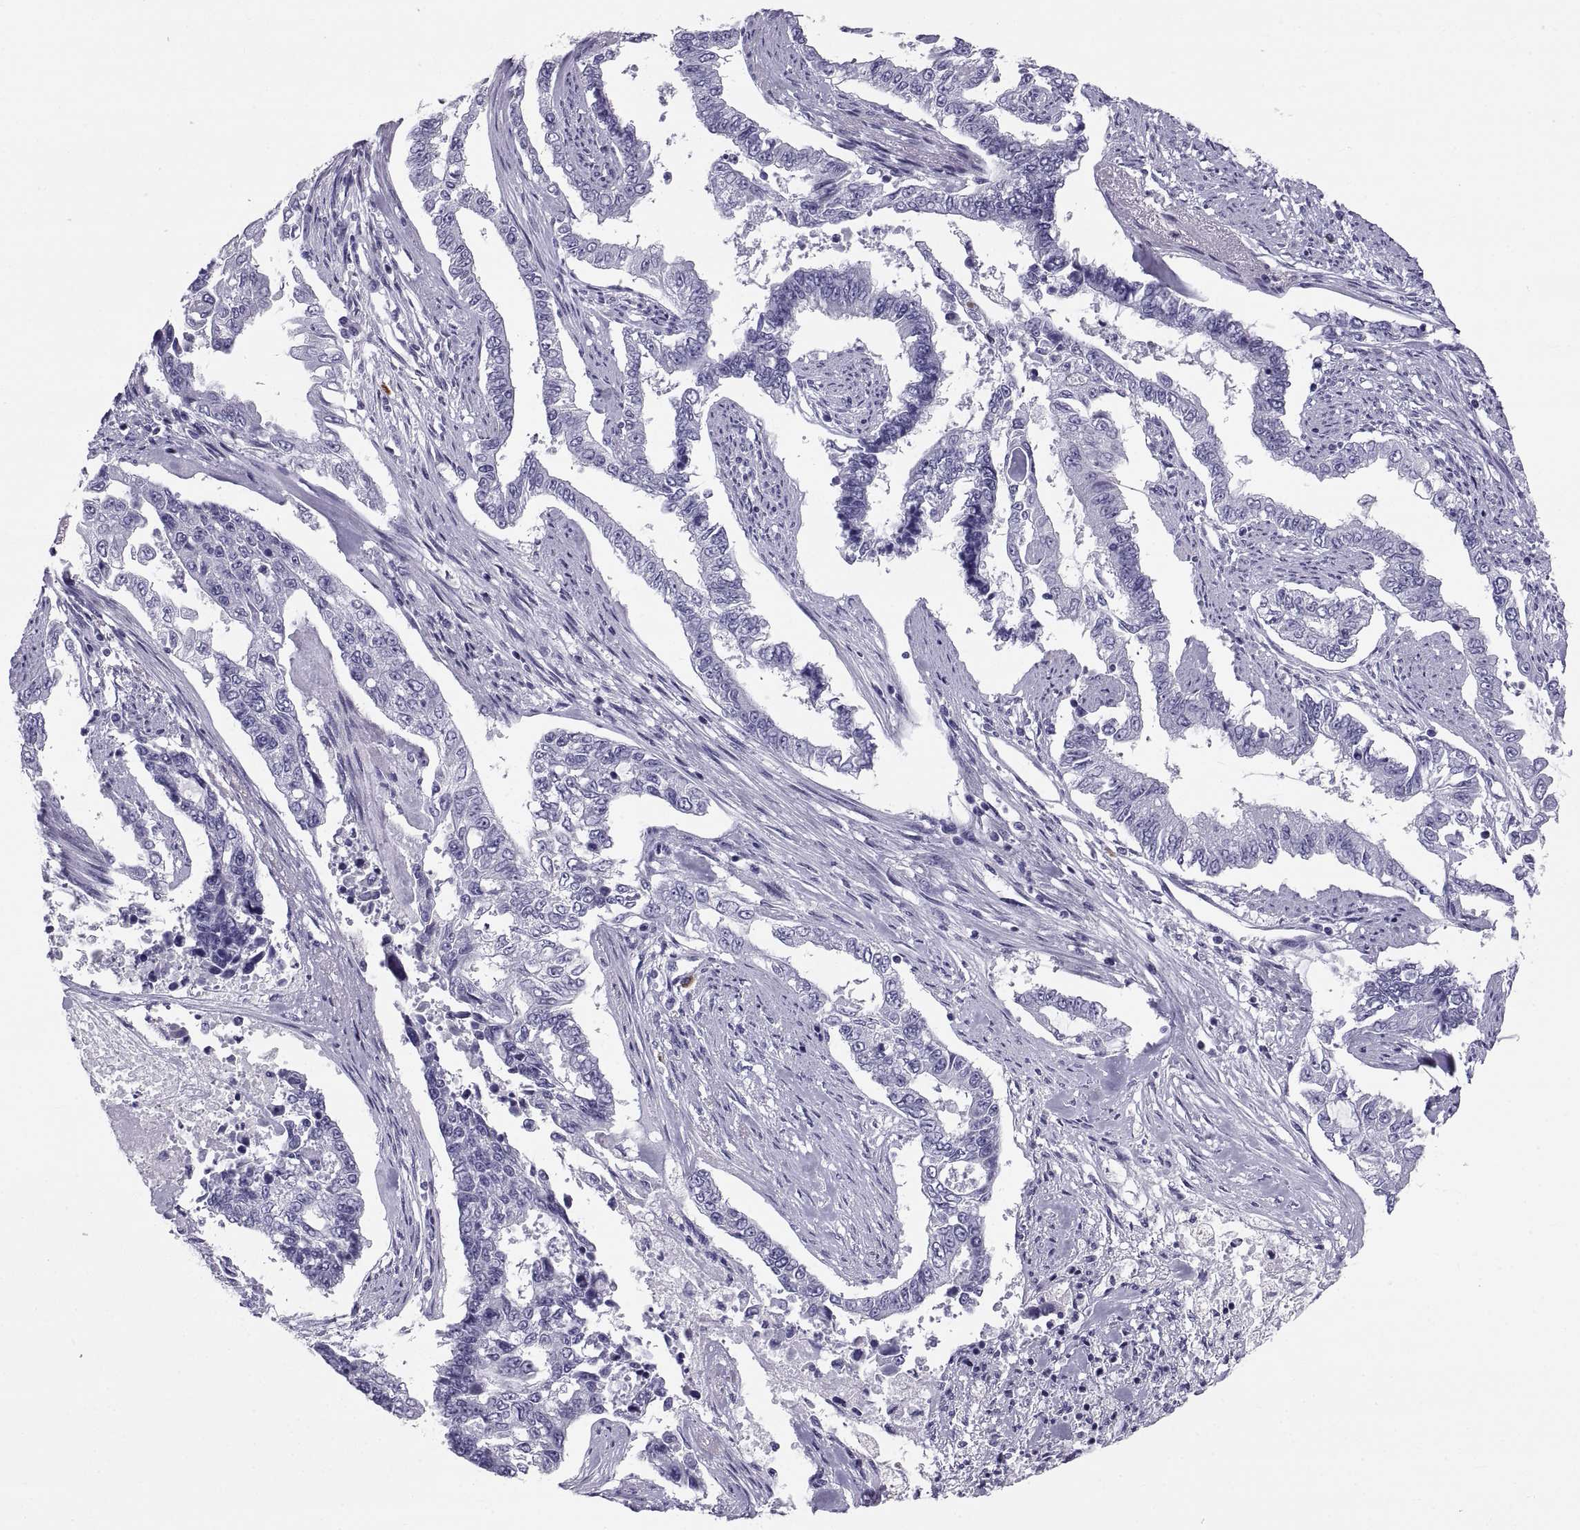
{"staining": {"intensity": "negative", "quantity": "none", "location": "none"}, "tissue": "endometrial cancer", "cell_type": "Tumor cells", "image_type": "cancer", "snomed": [{"axis": "morphology", "description": "Adenocarcinoma, NOS"}, {"axis": "topography", "description": "Uterus"}], "caption": "Immunohistochemistry histopathology image of neoplastic tissue: endometrial cancer (adenocarcinoma) stained with DAB displays no significant protein staining in tumor cells.", "gene": "CT47A10", "patient": {"sex": "female", "age": 59}}